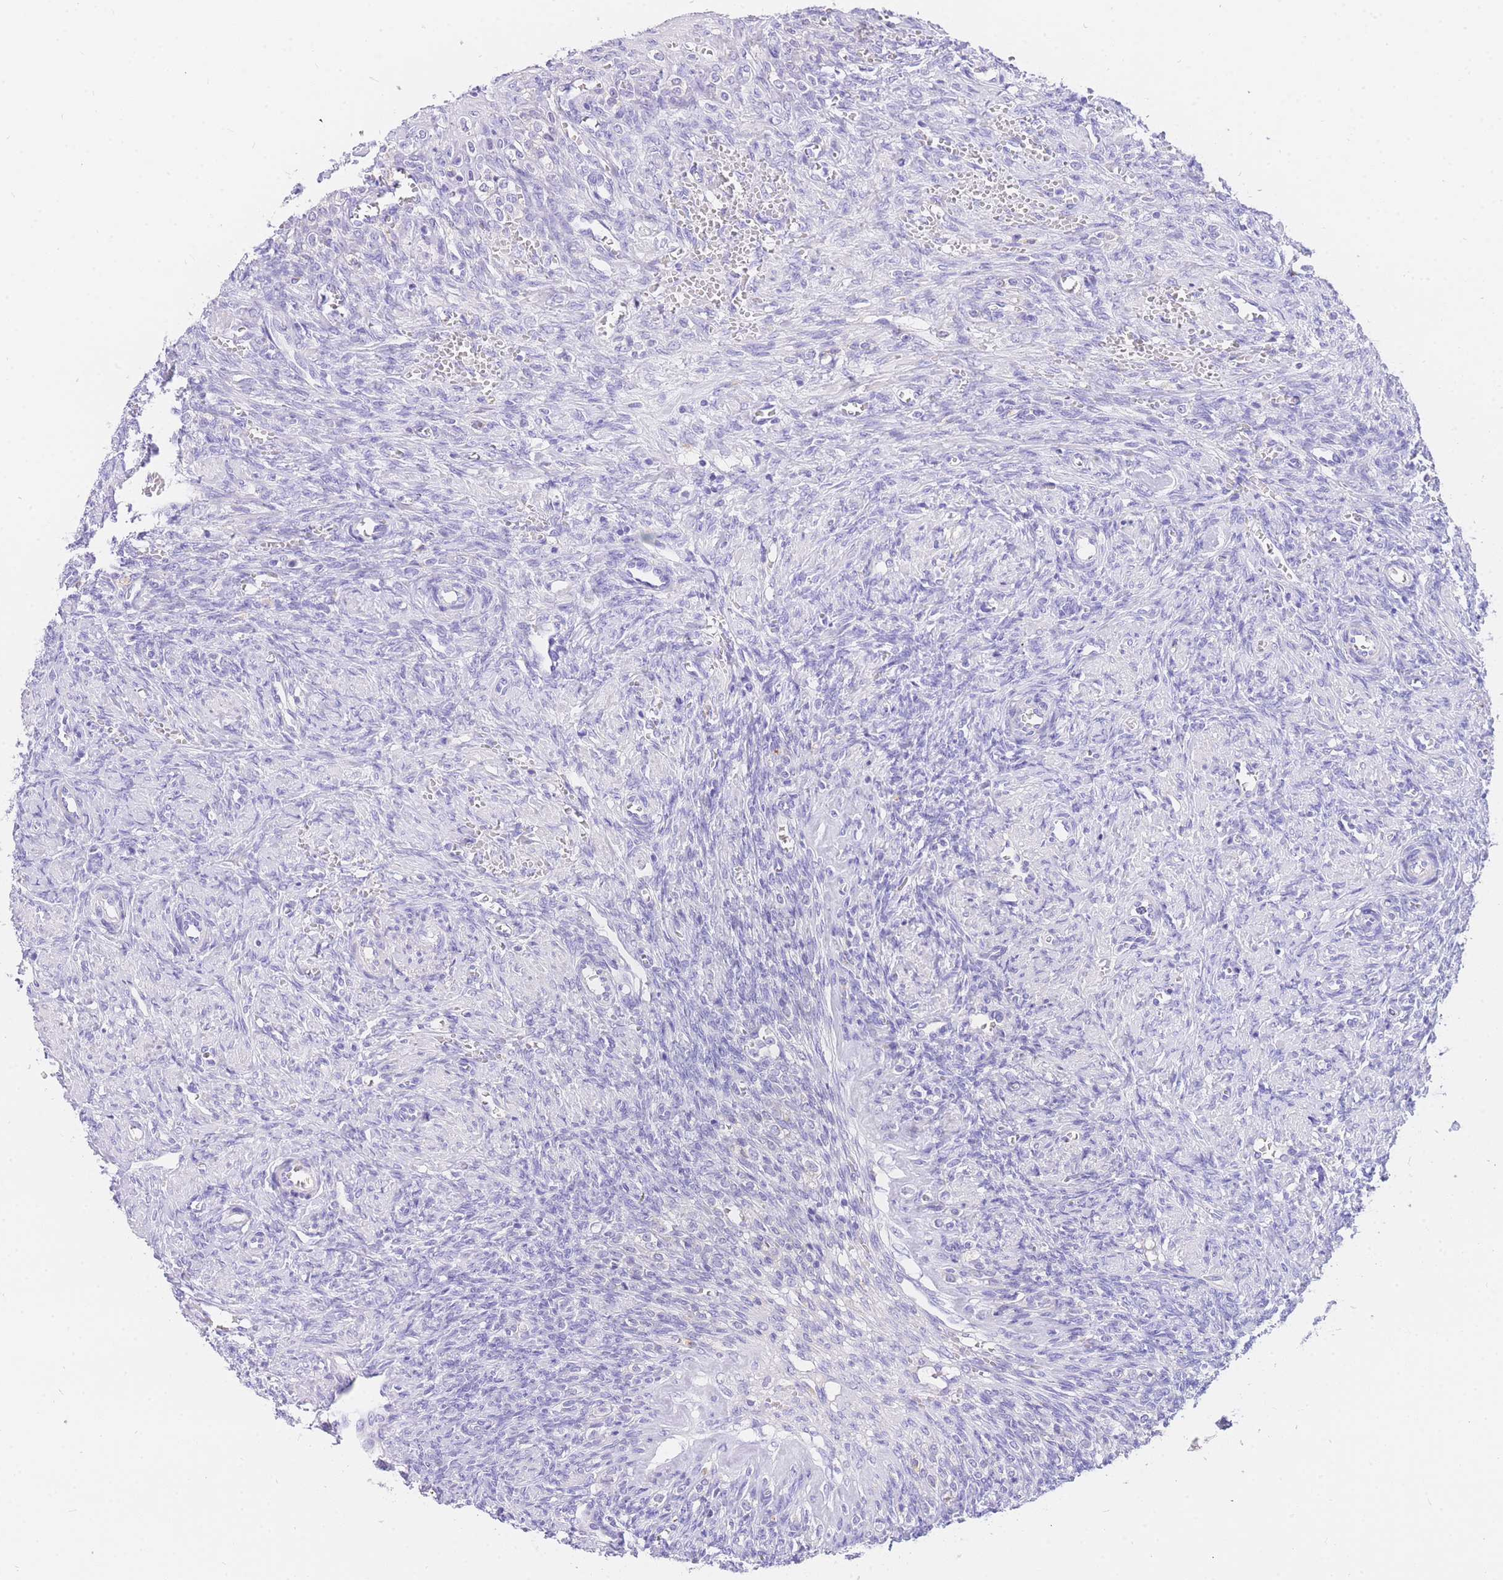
{"staining": {"intensity": "weak", "quantity": ">75%", "location": "cytoplasmic/membranous"}, "tissue": "ovary", "cell_type": "Follicle cells", "image_type": "normal", "snomed": [{"axis": "morphology", "description": "Normal tissue, NOS"}, {"axis": "topography", "description": "Ovary"}], "caption": "Weak cytoplasmic/membranous positivity for a protein is identified in approximately >75% of follicle cells of benign ovary using immunohistochemistry (IHC).", "gene": "UPK1A", "patient": {"sex": "female", "age": 41}}